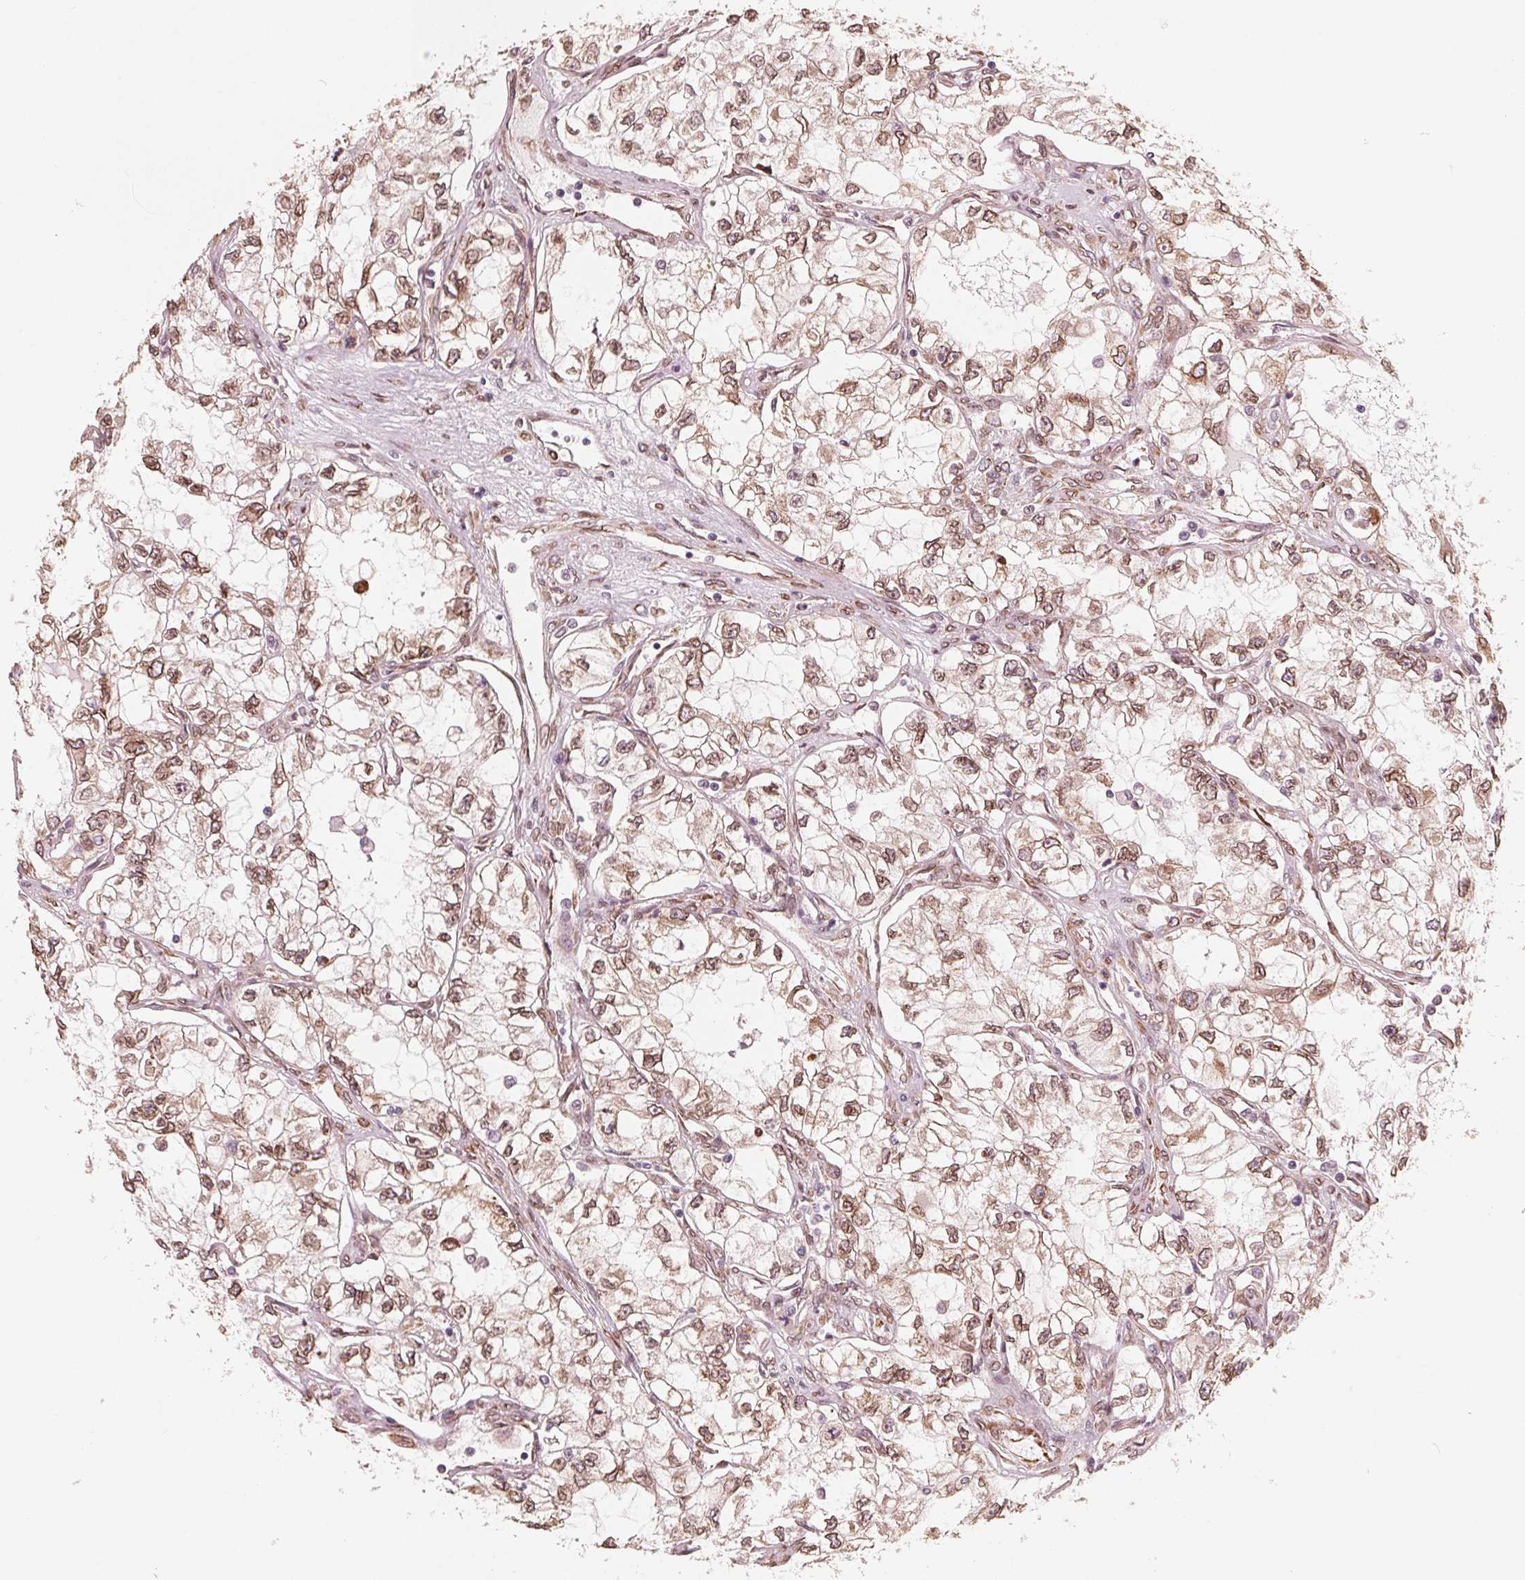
{"staining": {"intensity": "moderate", "quantity": ">75%", "location": "cytoplasmic/membranous"}, "tissue": "renal cancer", "cell_type": "Tumor cells", "image_type": "cancer", "snomed": [{"axis": "morphology", "description": "Adenocarcinoma, NOS"}, {"axis": "topography", "description": "Kidney"}], "caption": "Approximately >75% of tumor cells in renal adenocarcinoma show moderate cytoplasmic/membranous protein expression as visualized by brown immunohistochemical staining.", "gene": "IKBIP", "patient": {"sex": "female", "age": 59}}